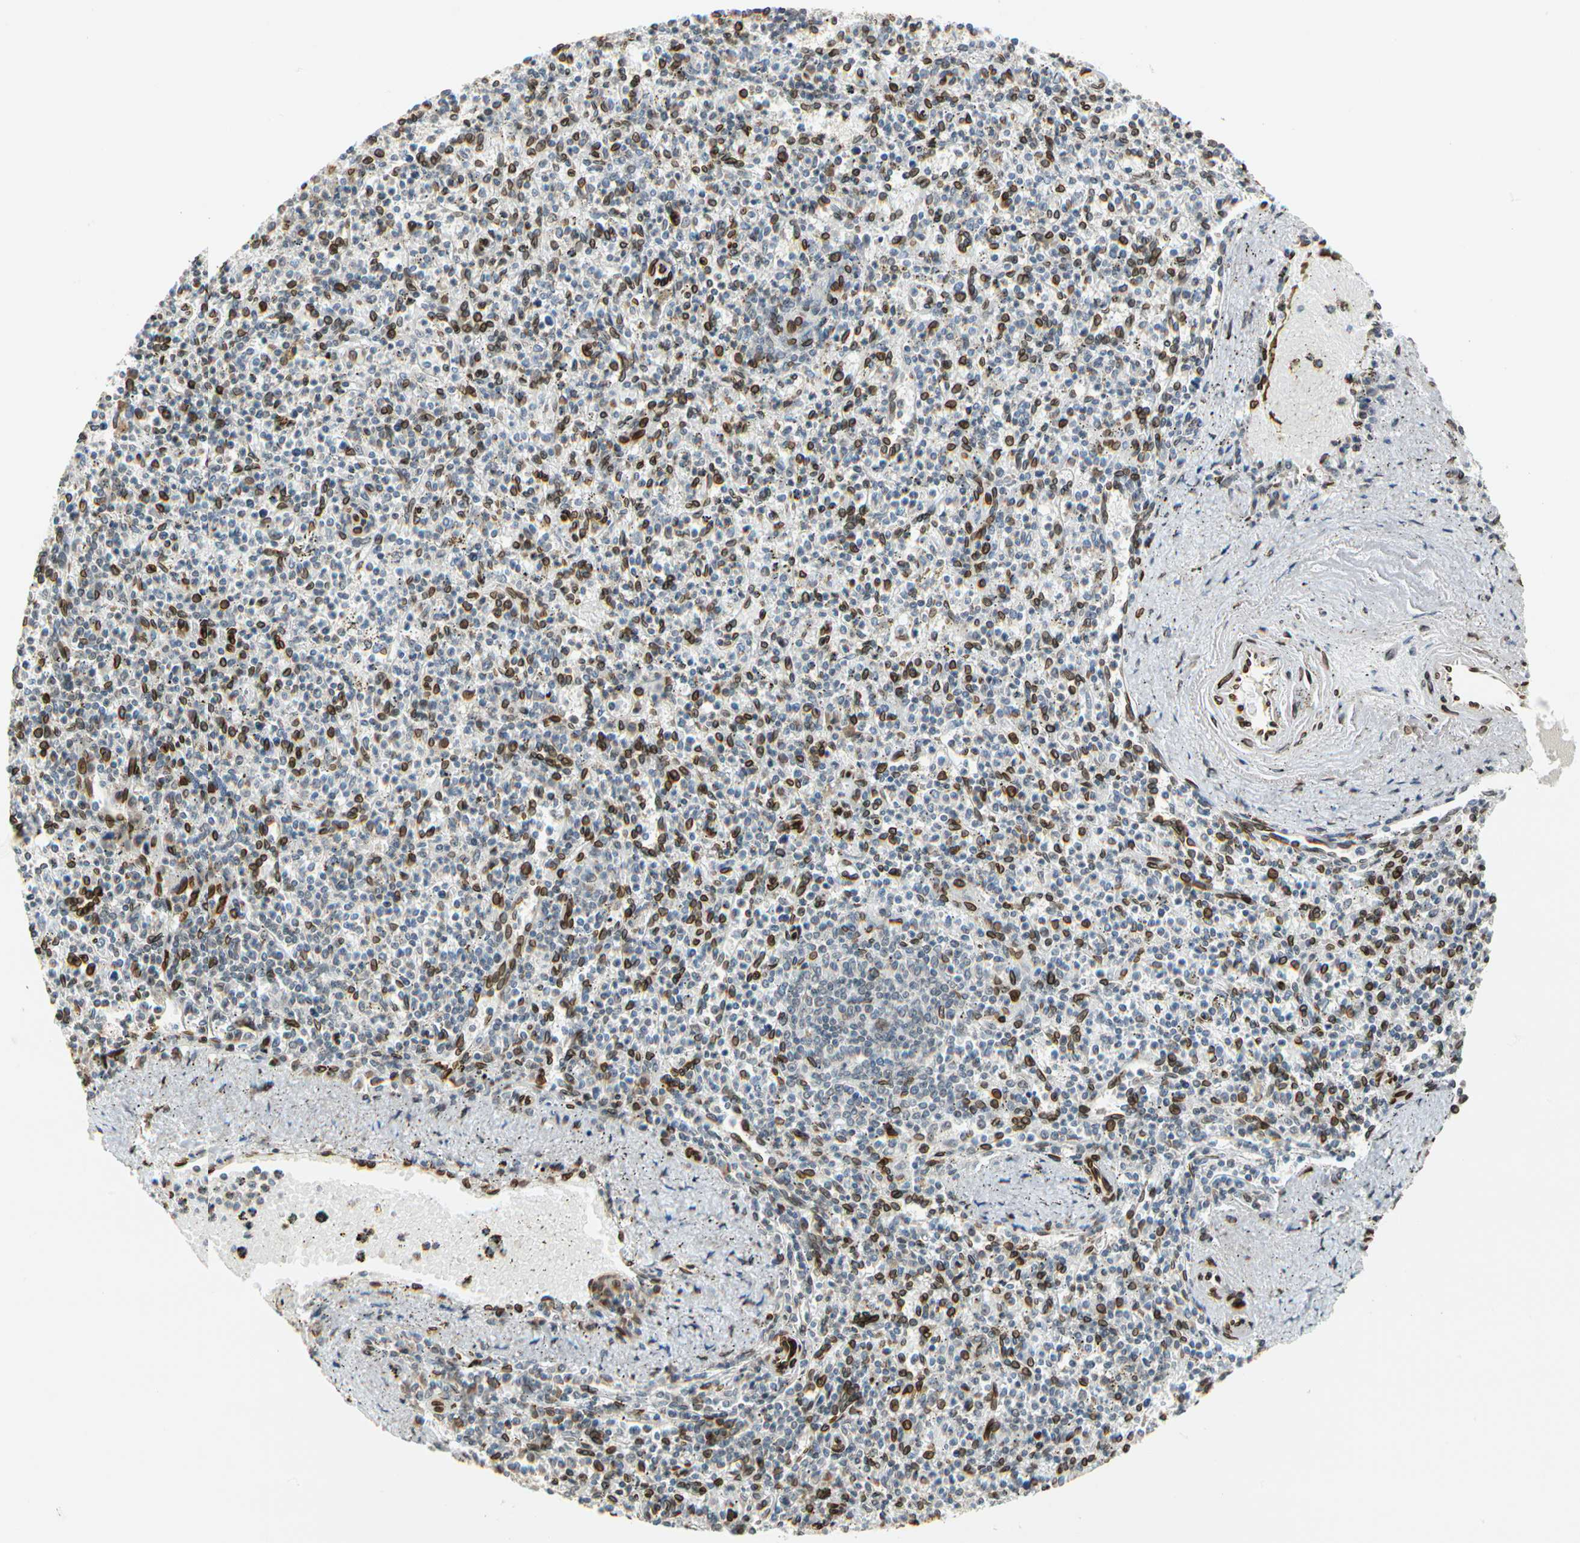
{"staining": {"intensity": "negative", "quantity": "none", "location": "none"}, "tissue": "spleen", "cell_type": "Cells in red pulp", "image_type": "normal", "snomed": [{"axis": "morphology", "description": "Normal tissue, NOS"}, {"axis": "topography", "description": "Spleen"}], "caption": "This is an IHC micrograph of normal spleen. There is no positivity in cells in red pulp.", "gene": "SUN1", "patient": {"sex": "male", "age": 72}}